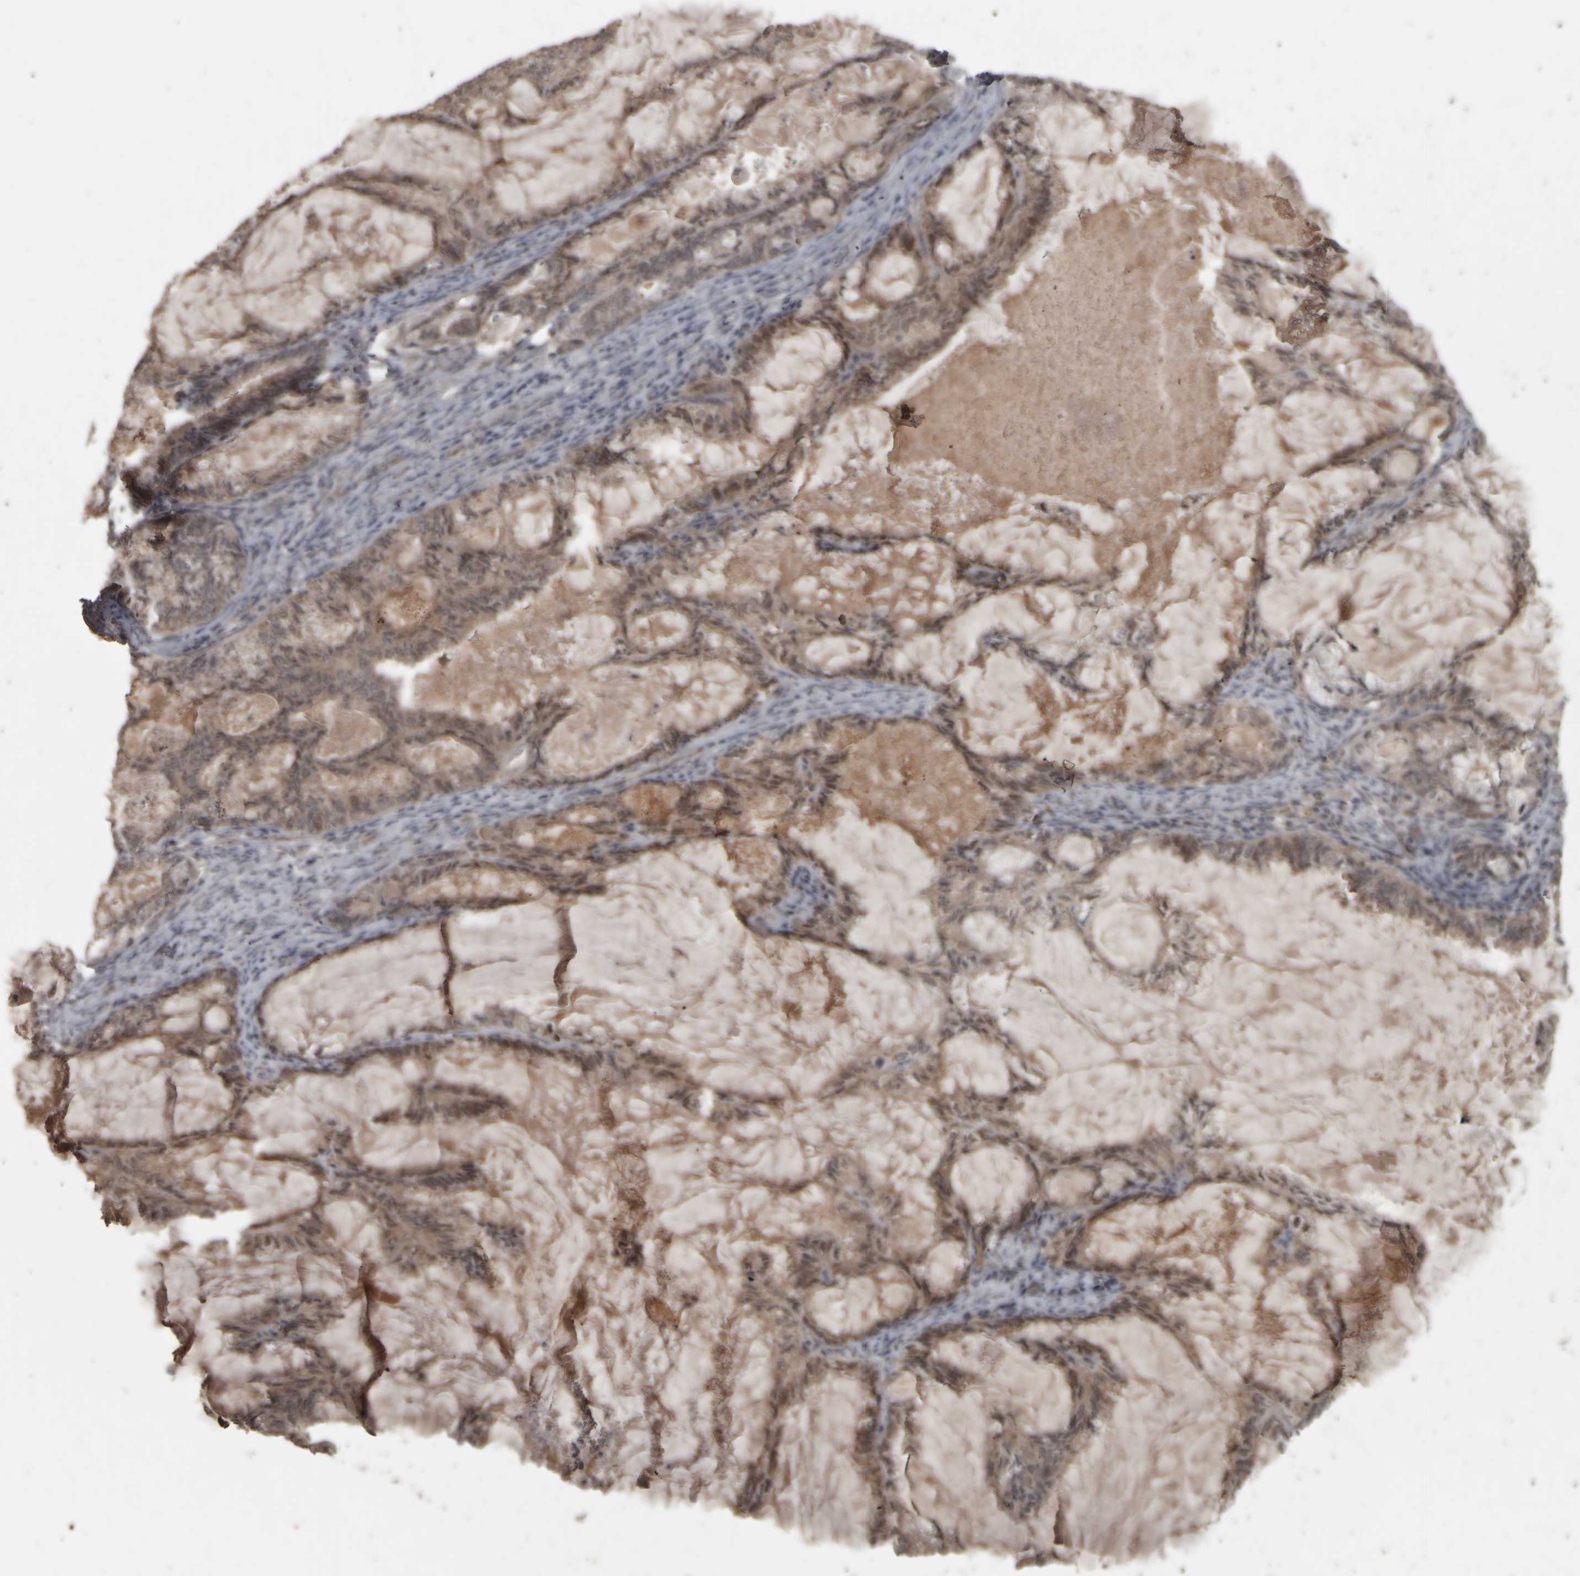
{"staining": {"intensity": "moderate", "quantity": ">75%", "location": "cytoplasmic/membranous"}, "tissue": "endometrial cancer", "cell_type": "Tumor cells", "image_type": "cancer", "snomed": [{"axis": "morphology", "description": "Adenocarcinoma, NOS"}, {"axis": "topography", "description": "Endometrium"}], "caption": "This micrograph exhibits immunohistochemistry staining of human endometrial cancer, with medium moderate cytoplasmic/membranous positivity in approximately >75% of tumor cells.", "gene": "ACO1", "patient": {"sex": "female", "age": 86}}